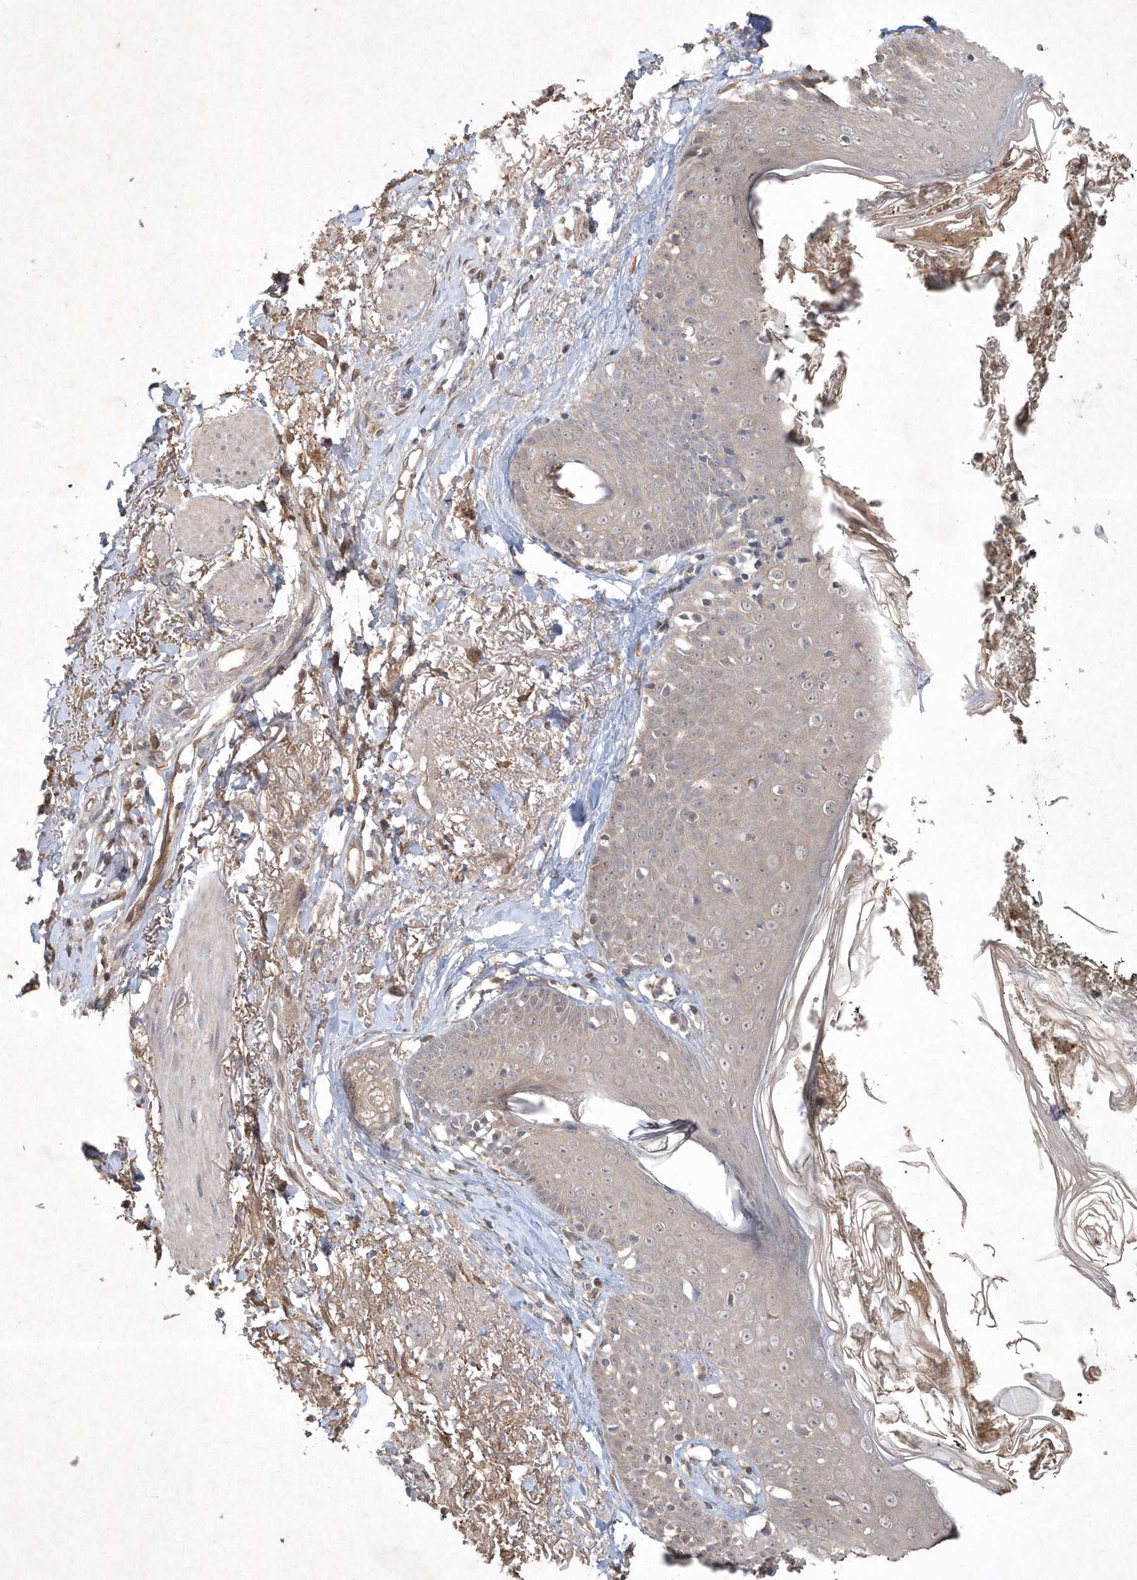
{"staining": {"intensity": "negative", "quantity": "none", "location": "none"}, "tissue": "skin cancer", "cell_type": "Tumor cells", "image_type": "cancer", "snomed": [{"axis": "morphology", "description": "Normal tissue, NOS"}, {"axis": "morphology", "description": "Basal cell carcinoma"}, {"axis": "topography", "description": "Skin"}], "caption": "DAB immunohistochemical staining of human skin basal cell carcinoma displays no significant positivity in tumor cells. (Immunohistochemistry (ihc), brightfield microscopy, high magnification).", "gene": "AKR7A2", "patient": {"sex": "male", "age": 64}}